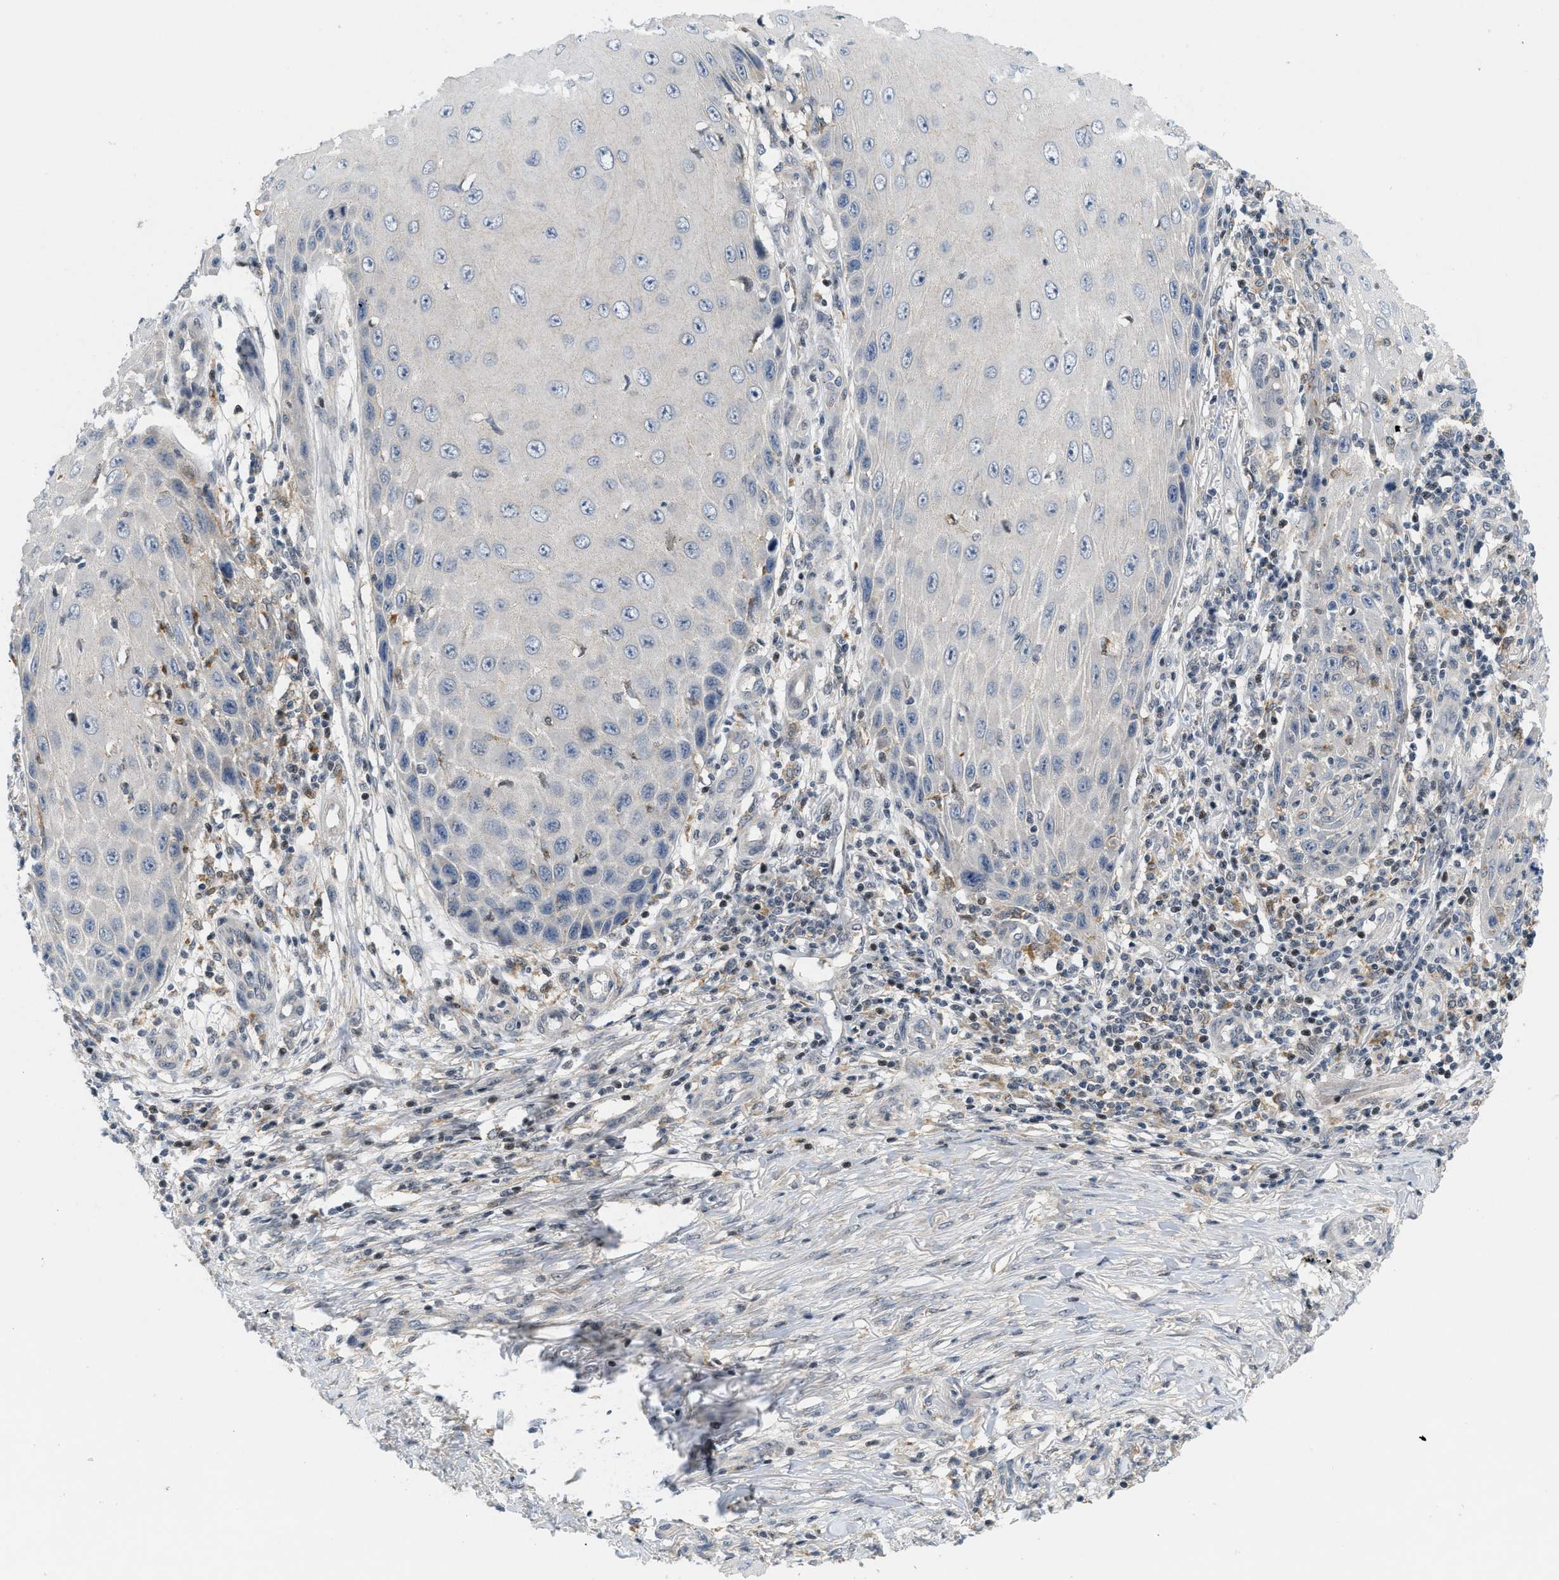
{"staining": {"intensity": "negative", "quantity": "none", "location": "none"}, "tissue": "skin cancer", "cell_type": "Tumor cells", "image_type": "cancer", "snomed": [{"axis": "morphology", "description": "Squamous cell carcinoma, NOS"}, {"axis": "topography", "description": "Skin"}], "caption": "High power microscopy image of an immunohistochemistry (IHC) micrograph of squamous cell carcinoma (skin), revealing no significant staining in tumor cells.", "gene": "ING1", "patient": {"sex": "female", "age": 73}}